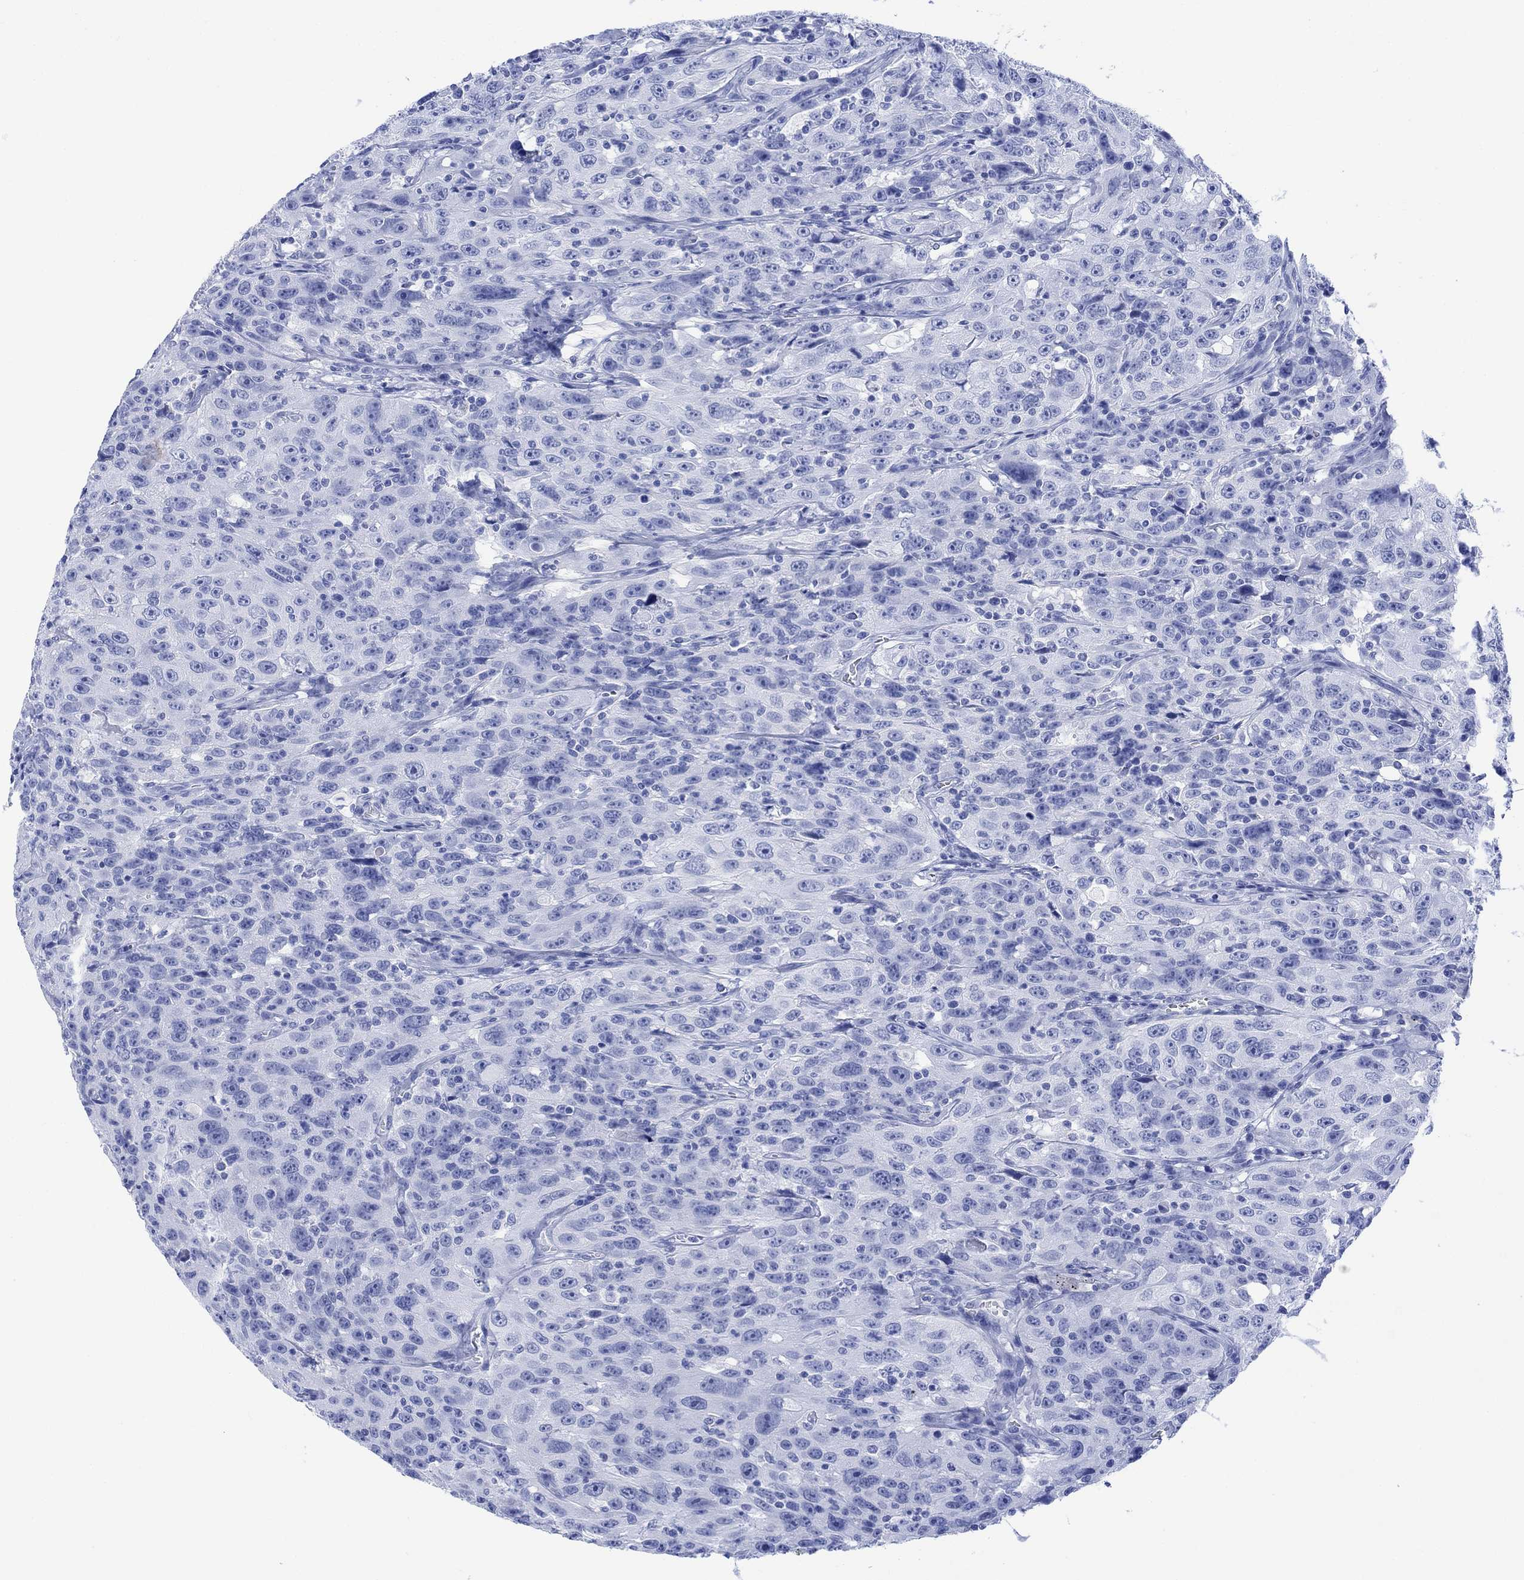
{"staining": {"intensity": "negative", "quantity": "none", "location": "none"}, "tissue": "urothelial cancer", "cell_type": "Tumor cells", "image_type": "cancer", "snomed": [{"axis": "morphology", "description": "Urothelial carcinoma, NOS"}, {"axis": "morphology", "description": "Urothelial carcinoma, High grade"}, {"axis": "topography", "description": "Urinary bladder"}], "caption": "Urothelial cancer was stained to show a protein in brown. There is no significant expression in tumor cells.", "gene": "CELF4", "patient": {"sex": "female", "age": 73}}